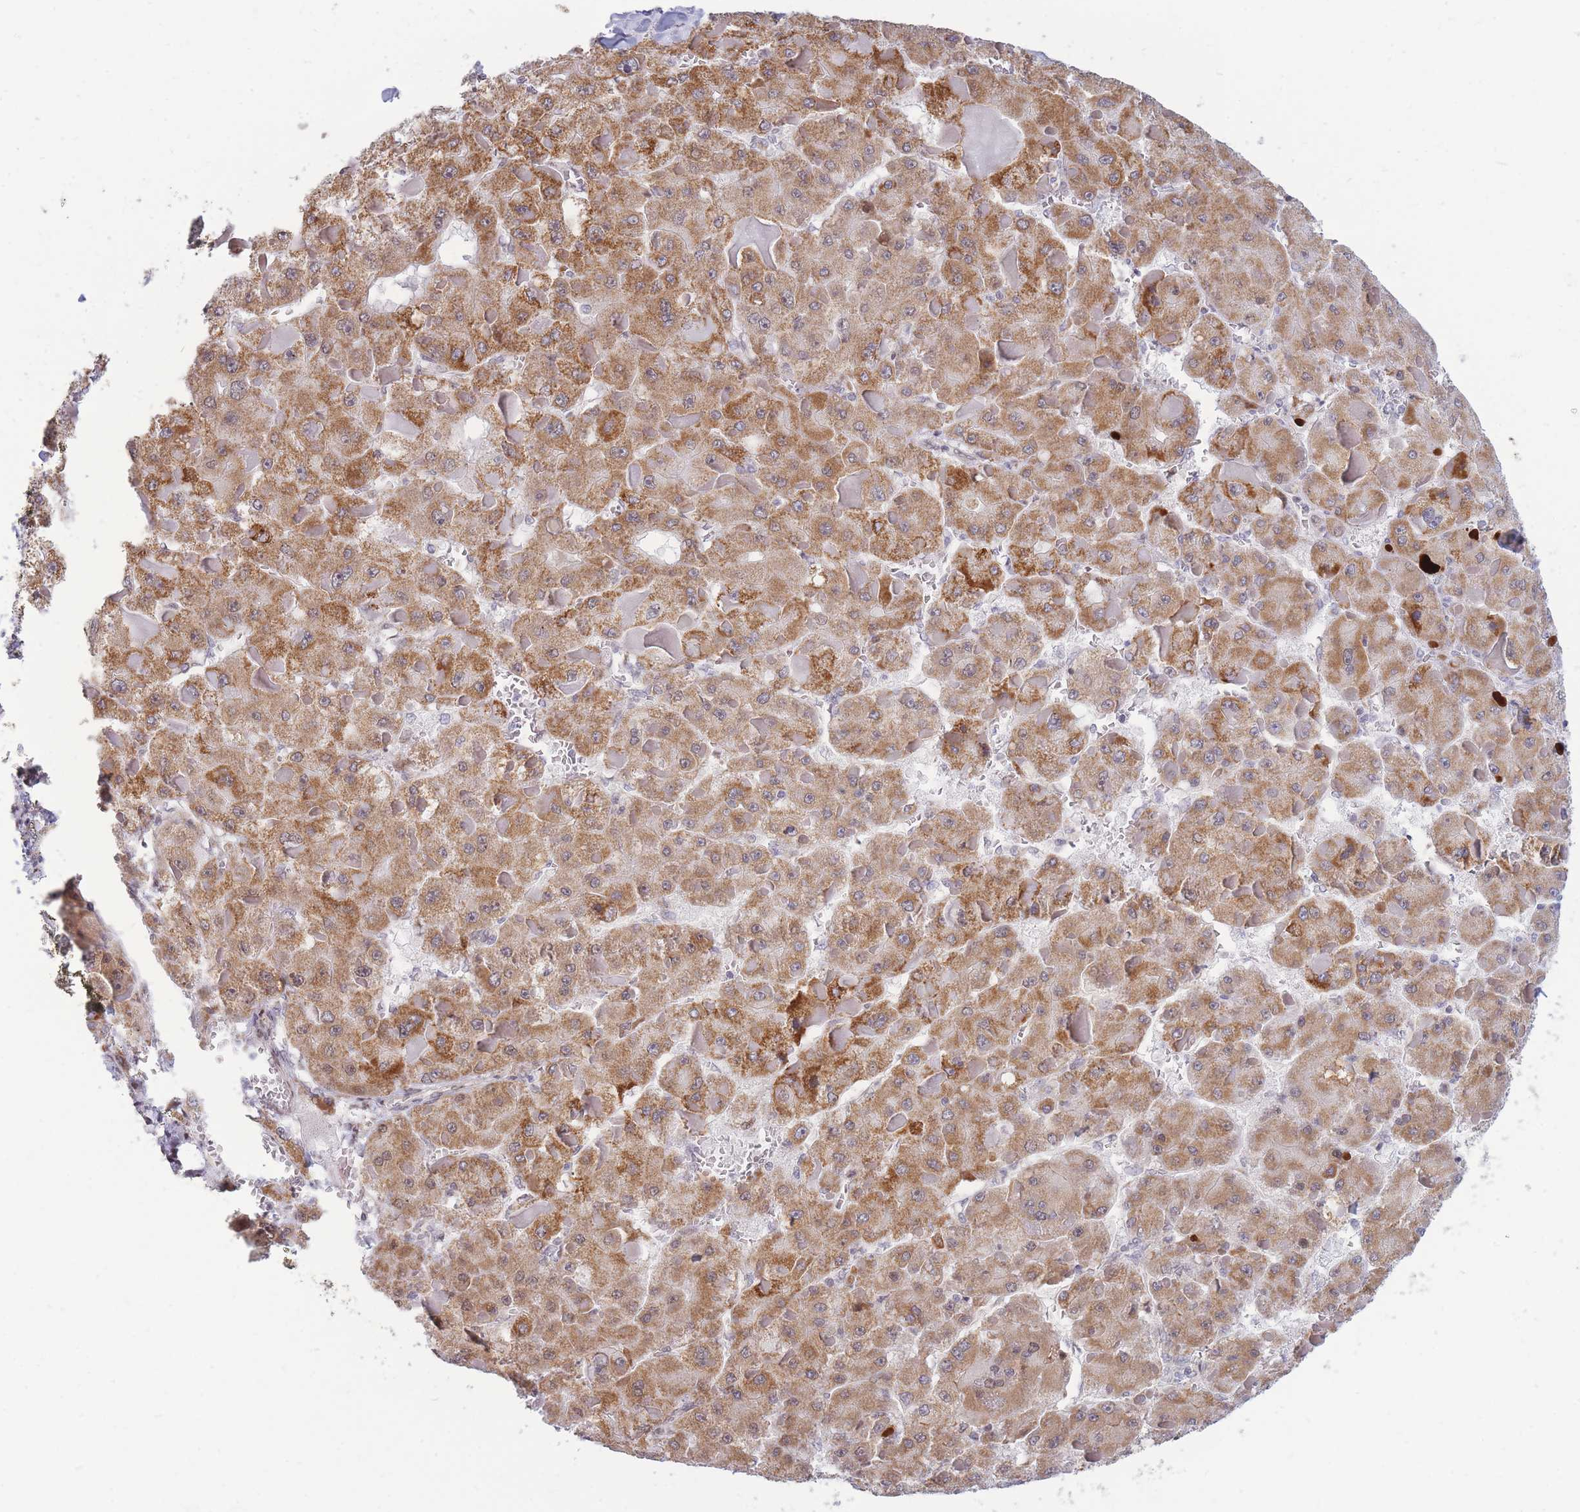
{"staining": {"intensity": "moderate", "quantity": ">75%", "location": "cytoplasmic/membranous,nuclear"}, "tissue": "liver cancer", "cell_type": "Tumor cells", "image_type": "cancer", "snomed": [{"axis": "morphology", "description": "Carcinoma, Hepatocellular, NOS"}, {"axis": "topography", "description": "Liver"}], "caption": "Liver cancer (hepatocellular carcinoma) stained with immunohistochemistry (IHC) exhibits moderate cytoplasmic/membranous and nuclear positivity in about >75% of tumor cells.", "gene": "MOB4", "patient": {"sex": "female", "age": 73}}